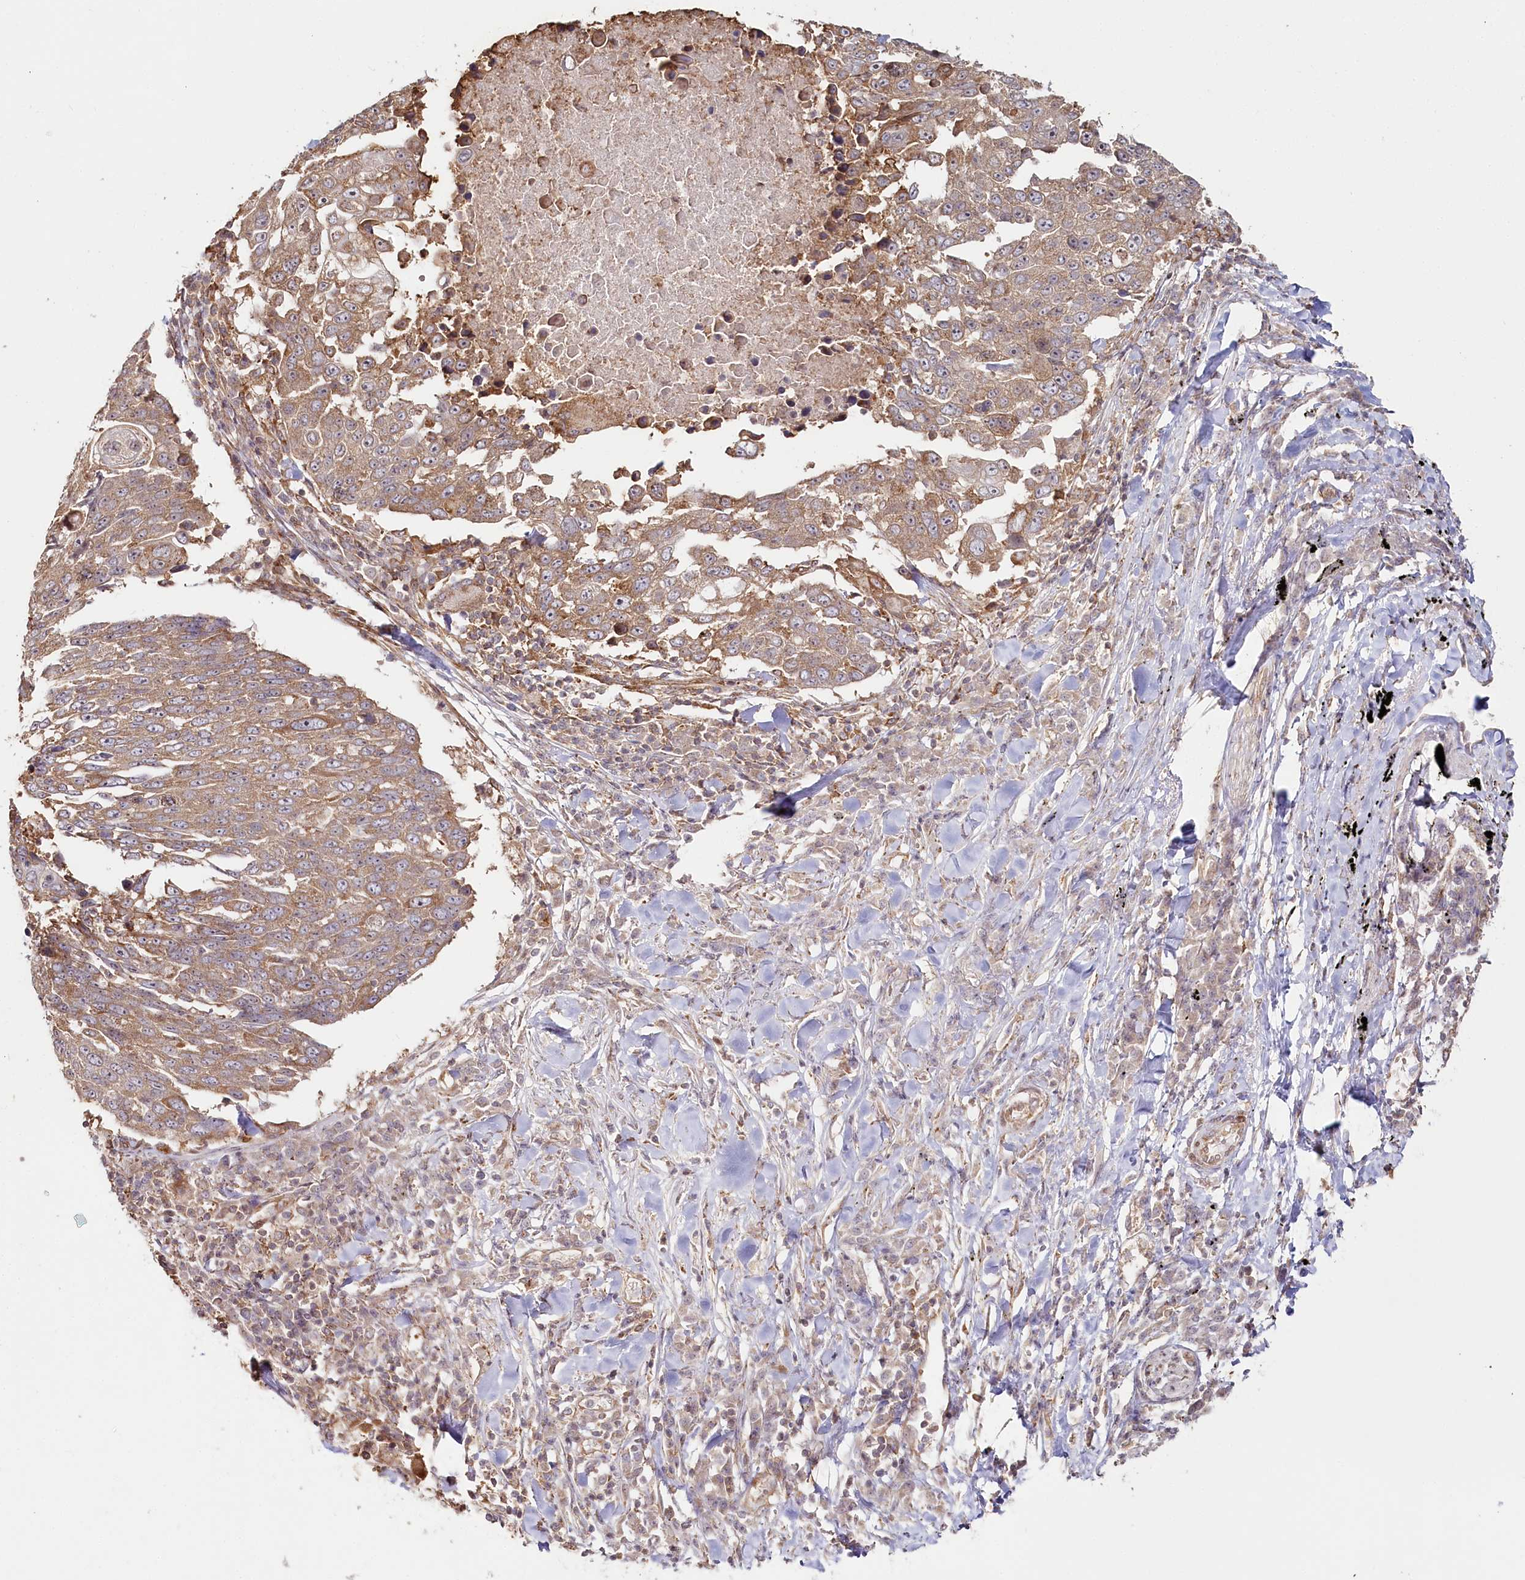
{"staining": {"intensity": "moderate", "quantity": ">75%", "location": "cytoplasmic/membranous"}, "tissue": "lung cancer", "cell_type": "Tumor cells", "image_type": "cancer", "snomed": [{"axis": "morphology", "description": "Squamous cell carcinoma, NOS"}, {"axis": "topography", "description": "Lung"}], "caption": "Immunohistochemical staining of human lung squamous cell carcinoma shows moderate cytoplasmic/membranous protein expression in about >75% of tumor cells. (DAB (3,3'-diaminobenzidine) = brown stain, brightfield microscopy at high magnification).", "gene": "OTUD4", "patient": {"sex": "male", "age": 66}}